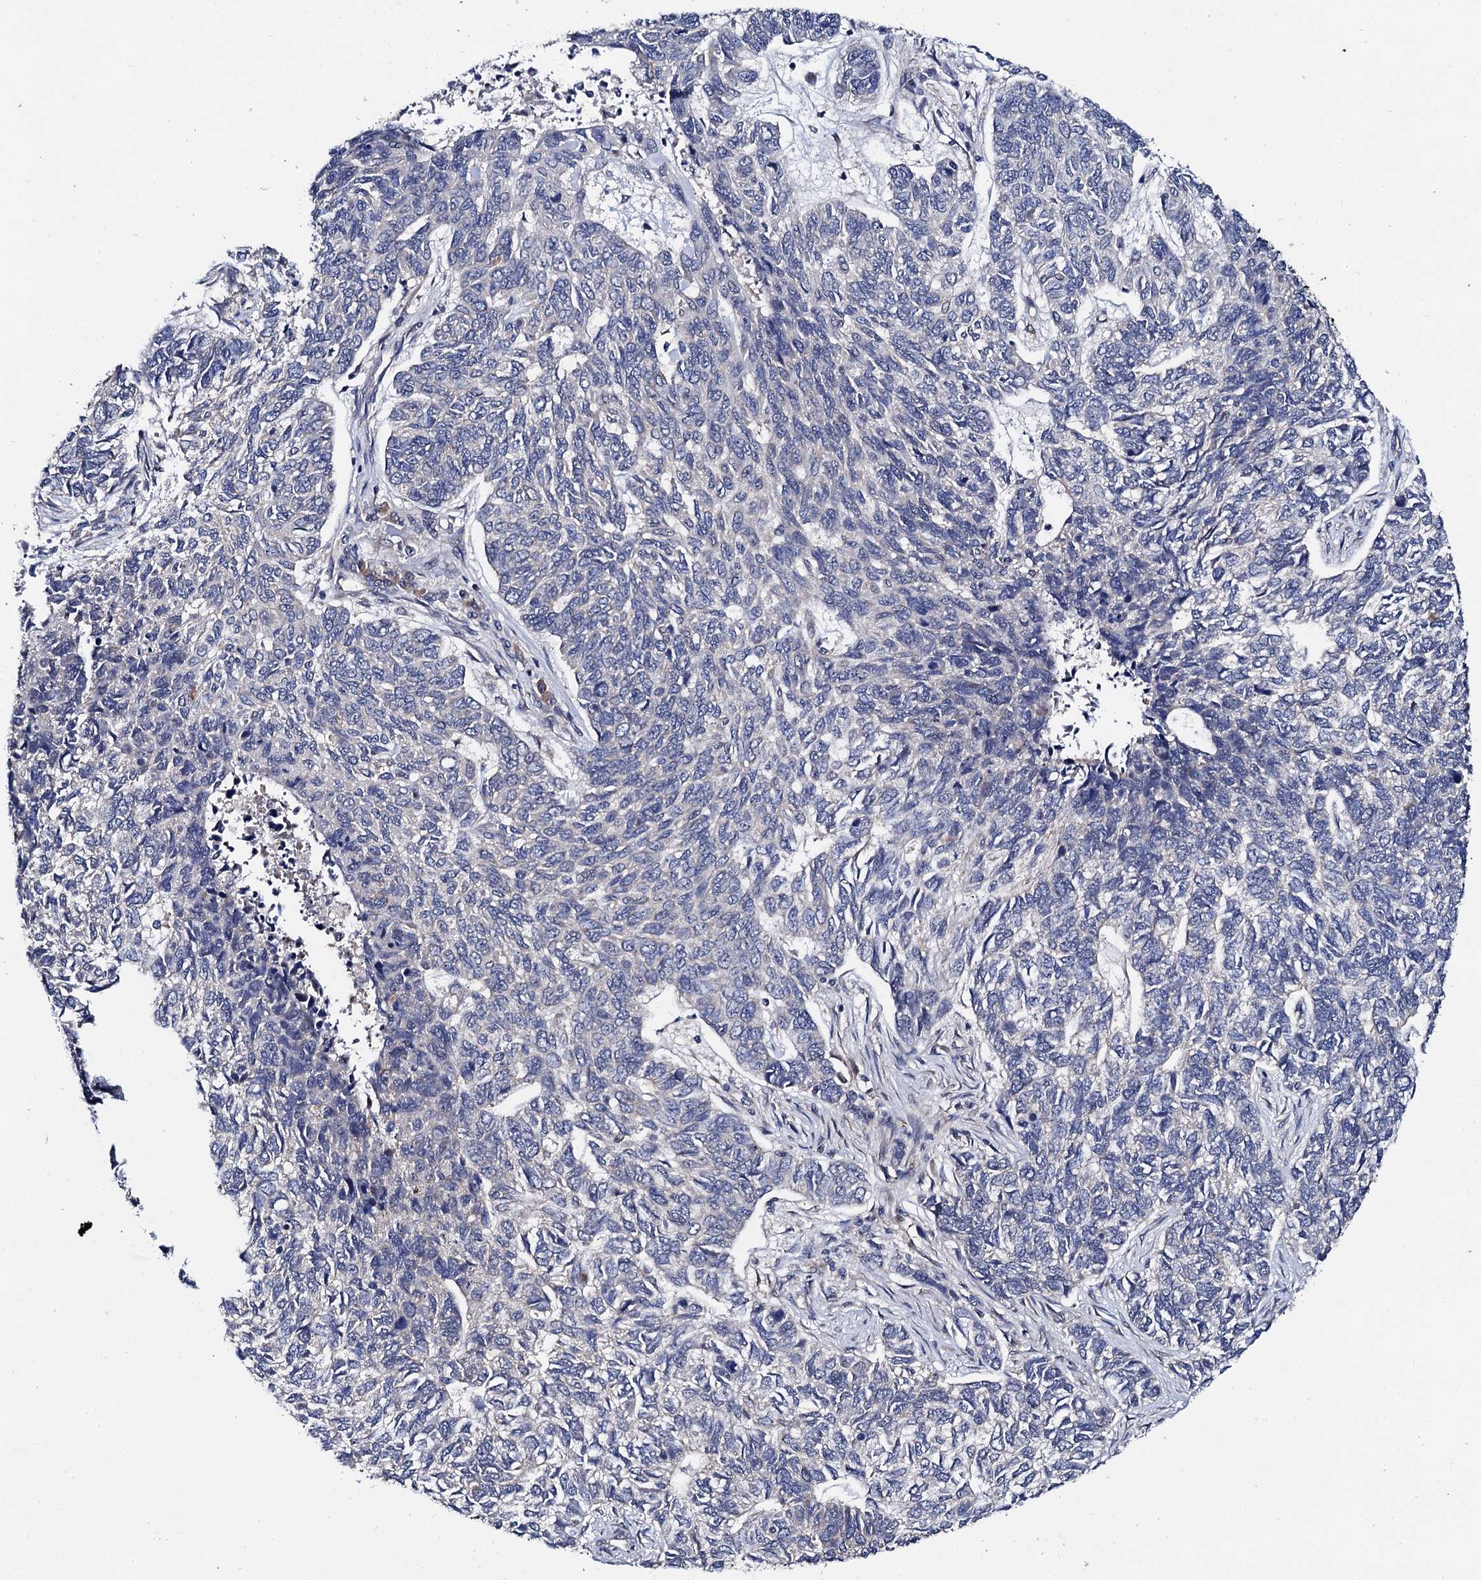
{"staining": {"intensity": "negative", "quantity": "none", "location": "none"}, "tissue": "skin cancer", "cell_type": "Tumor cells", "image_type": "cancer", "snomed": [{"axis": "morphology", "description": "Basal cell carcinoma"}, {"axis": "topography", "description": "Skin"}], "caption": "Histopathology image shows no protein positivity in tumor cells of skin cancer (basal cell carcinoma) tissue.", "gene": "IP6K1", "patient": {"sex": "female", "age": 65}}